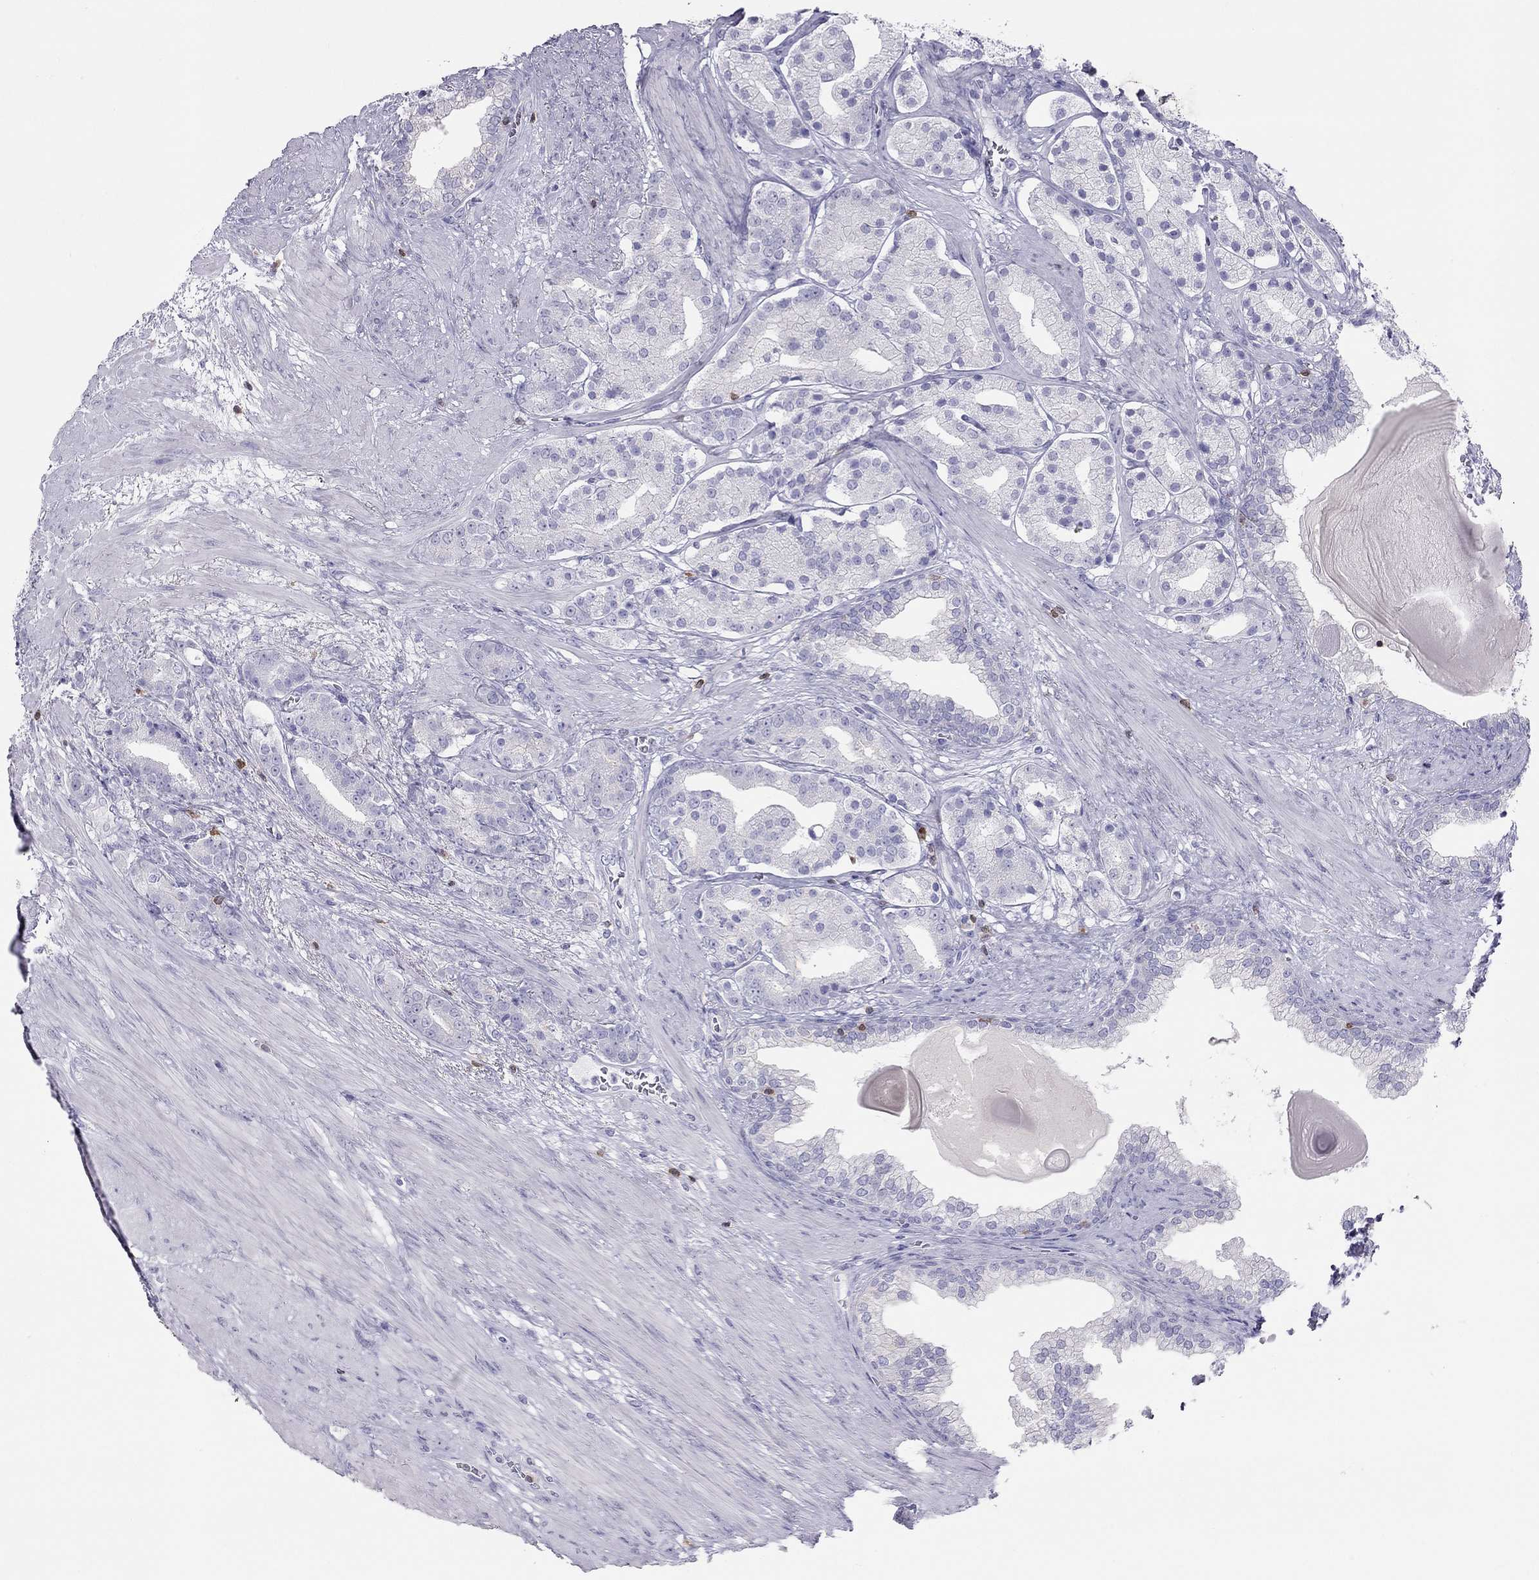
{"staining": {"intensity": "negative", "quantity": "none", "location": "none"}, "tissue": "prostate cancer", "cell_type": "Tumor cells", "image_type": "cancer", "snomed": [{"axis": "morphology", "description": "Adenocarcinoma, NOS"}, {"axis": "topography", "description": "Prostate"}], "caption": "An image of human adenocarcinoma (prostate) is negative for staining in tumor cells. (Immunohistochemistry, brightfield microscopy, high magnification).", "gene": "SH2D2A", "patient": {"sex": "male", "age": 69}}